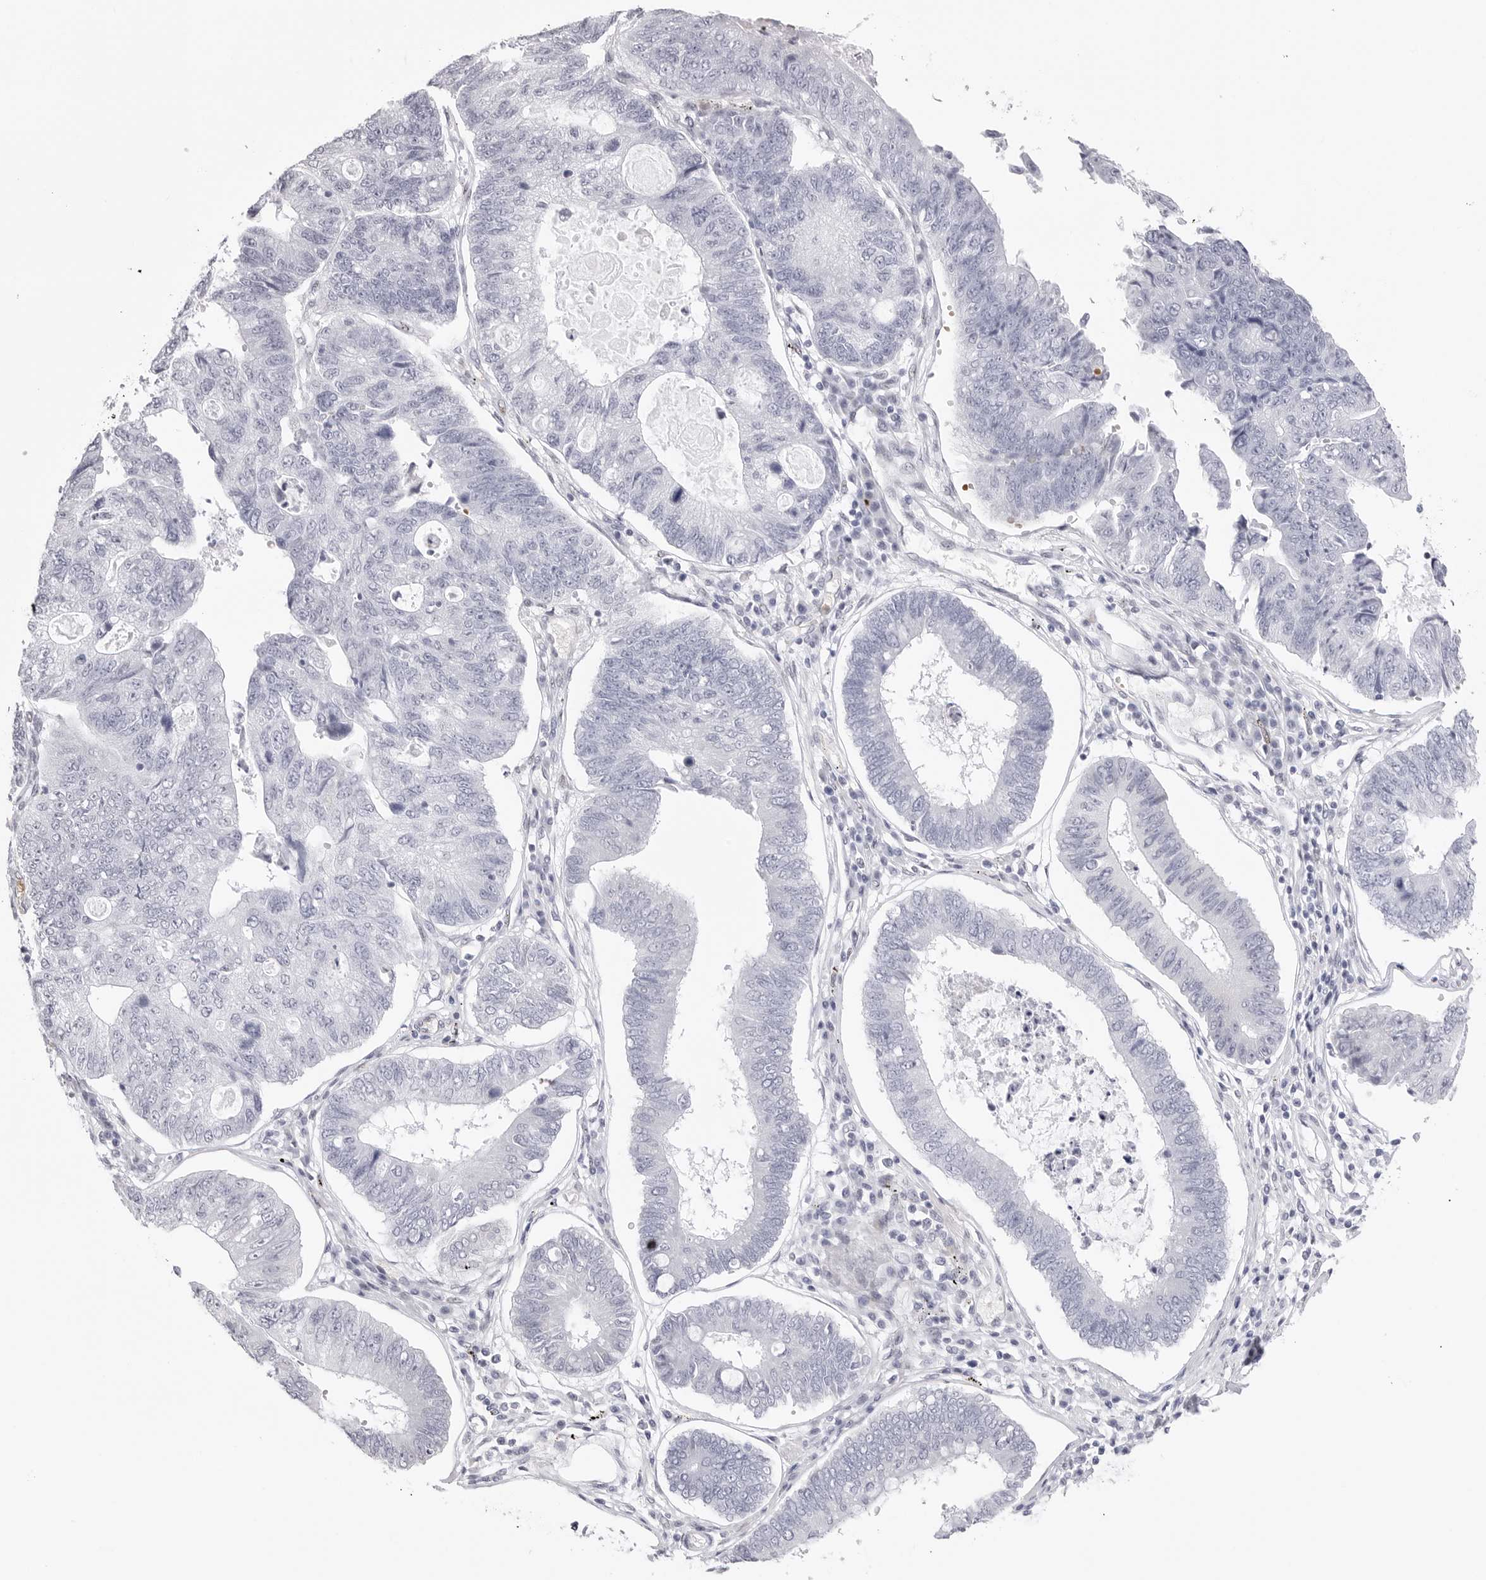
{"staining": {"intensity": "negative", "quantity": "none", "location": "none"}, "tissue": "stomach cancer", "cell_type": "Tumor cells", "image_type": "cancer", "snomed": [{"axis": "morphology", "description": "Adenocarcinoma, NOS"}, {"axis": "topography", "description": "Stomach"}], "caption": "There is no significant positivity in tumor cells of stomach cancer (adenocarcinoma).", "gene": "TSSK1B", "patient": {"sex": "male", "age": 59}}